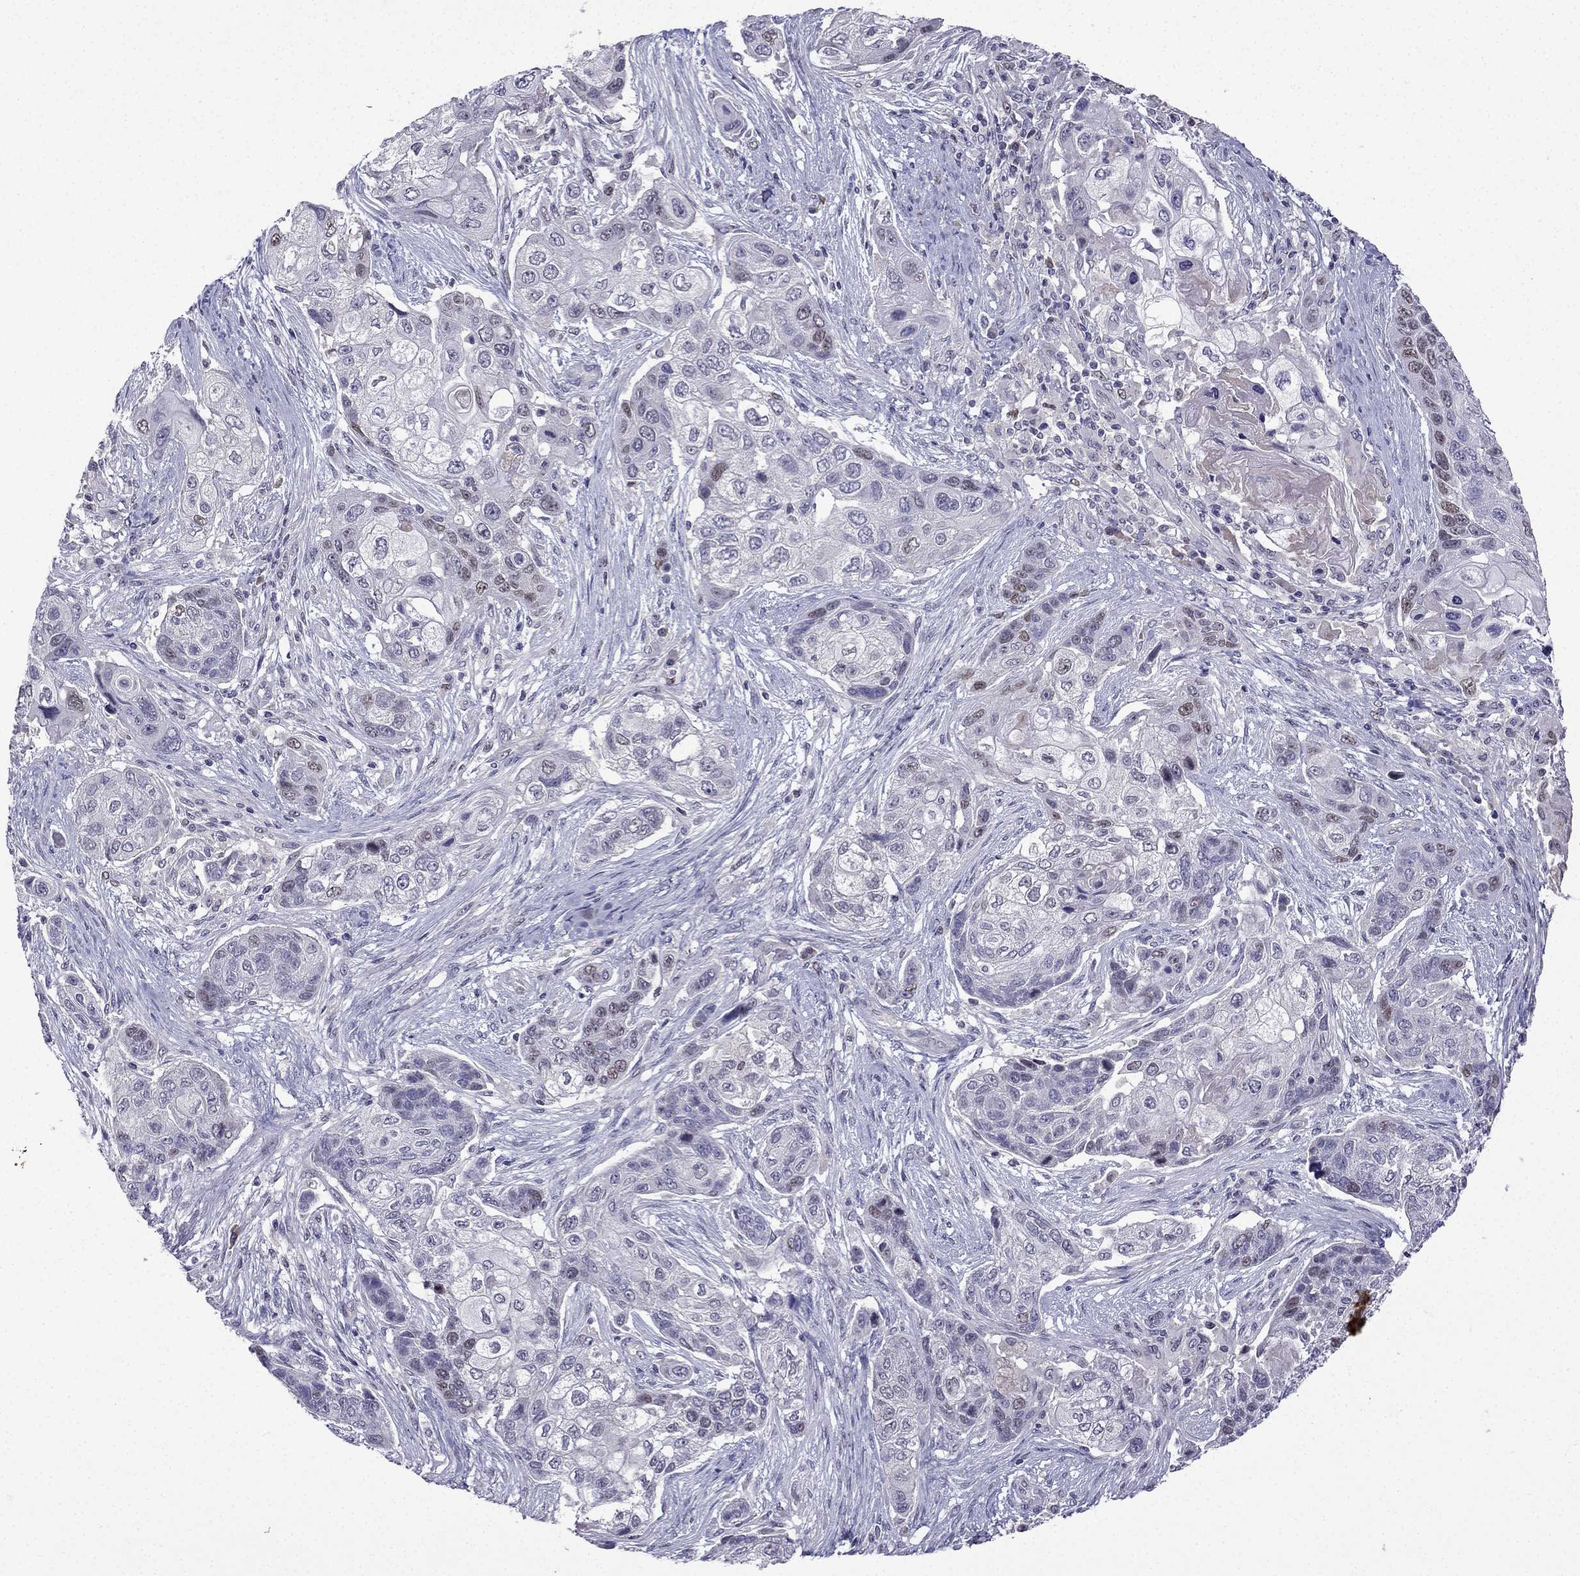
{"staining": {"intensity": "weak", "quantity": "<25%", "location": "nuclear"}, "tissue": "lung cancer", "cell_type": "Tumor cells", "image_type": "cancer", "snomed": [{"axis": "morphology", "description": "Squamous cell carcinoma, NOS"}, {"axis": "topography", "description": "Lung"}], "caption": "Lung cancer (squamous cell carcinoma) stained for a protein using immunohistochemistry (IHC) exhibits no staining tumor cells.", "gene": "UHRF1", "patient": {"sex": "male", "age": 69}}